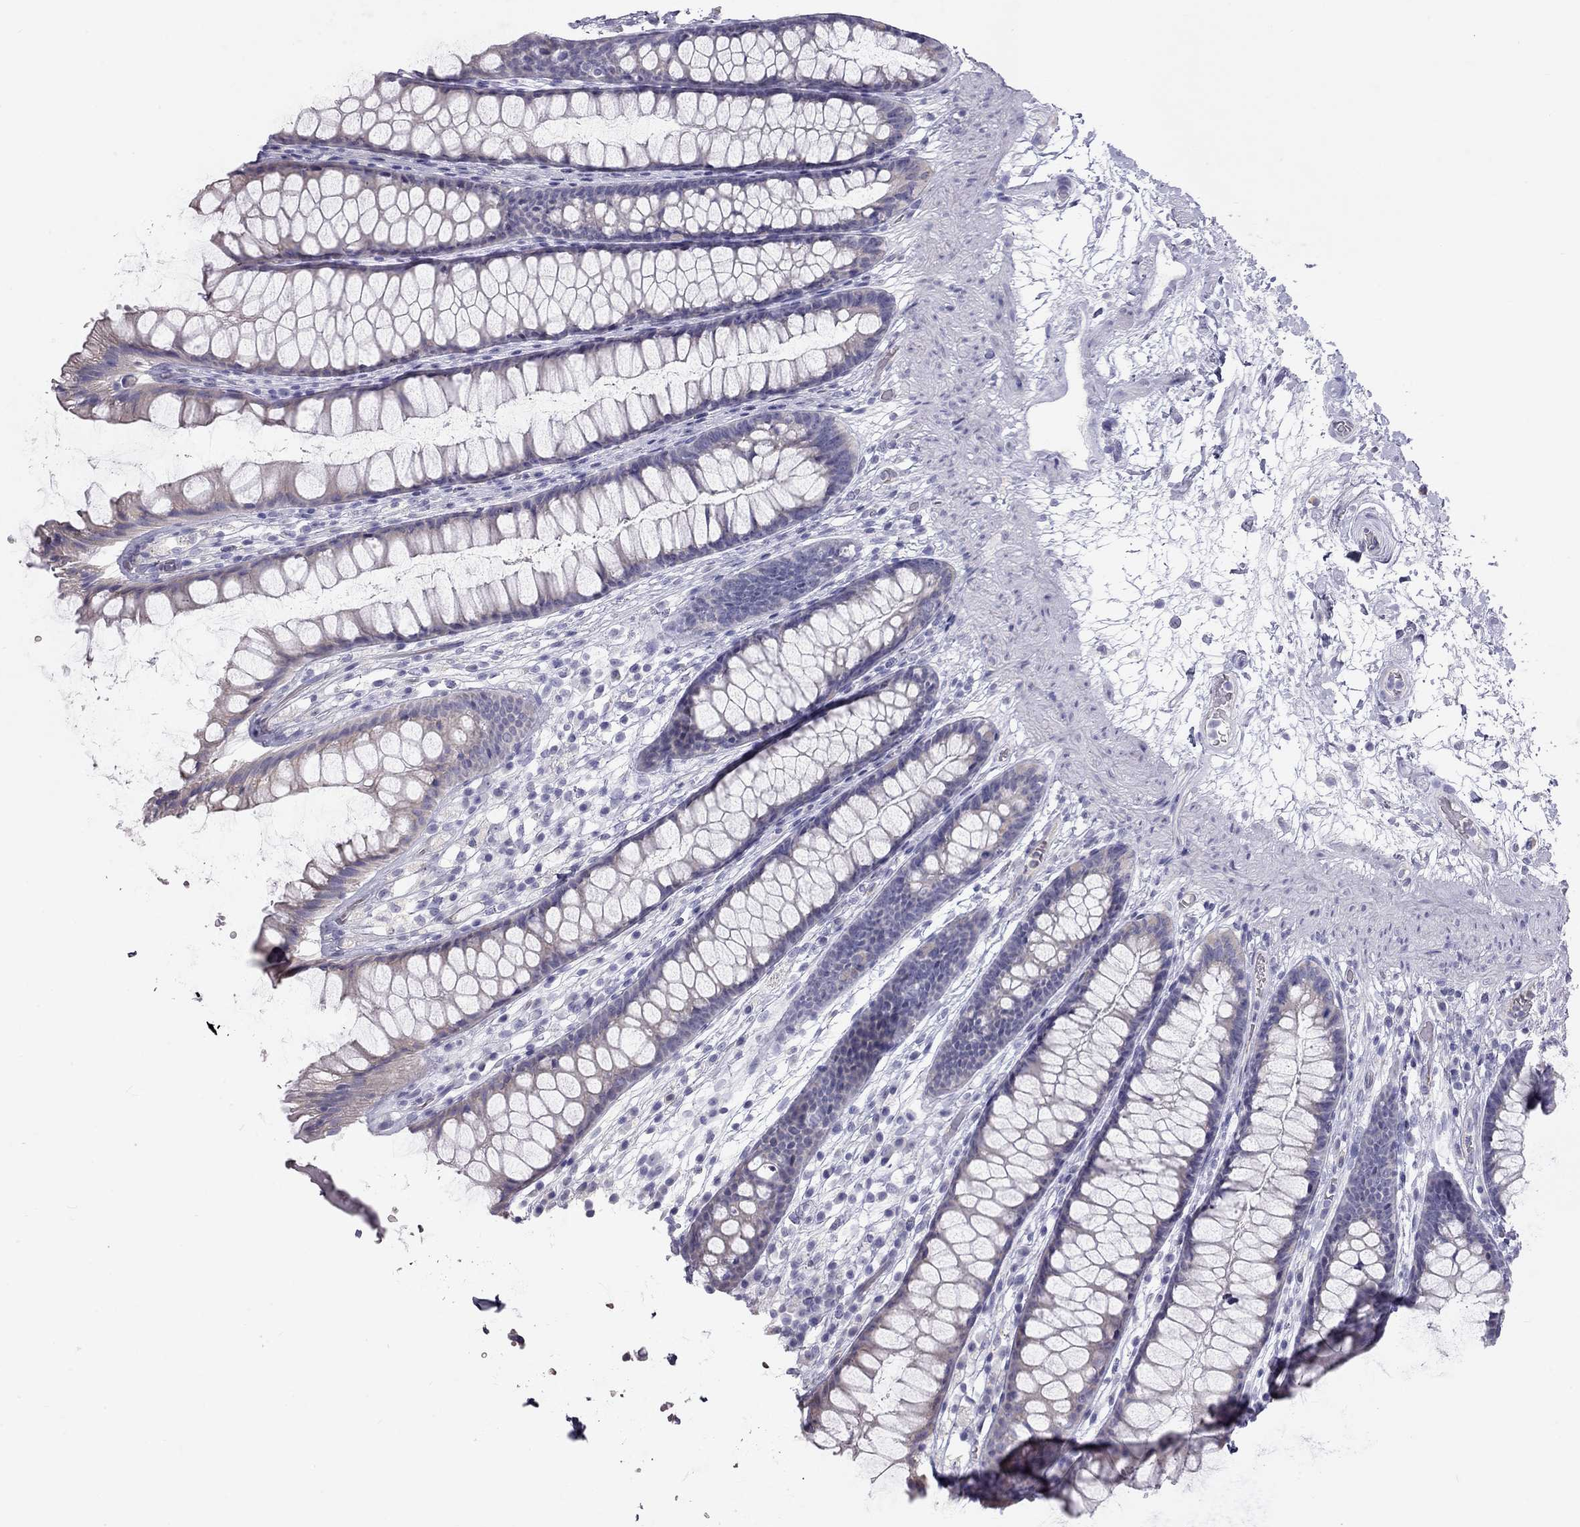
{"staining": {"intensity": "negative", "quantity": "none", "location": "none"}, "tissue": "rectum", "cell_type": "Glandular cells", "image_type": "normal", "snomed": [{"axis": "morphology", "description": "Normal tissue, NOS"}, {"axis": "topography", "description": "Rectum"}], "caption": "The immunohistochemistry (IHC) histopathology image has no significant staining in glandular cells of rectum.", "gene": "TDRD6", "patient": {"sex": "male", "age": 72}}